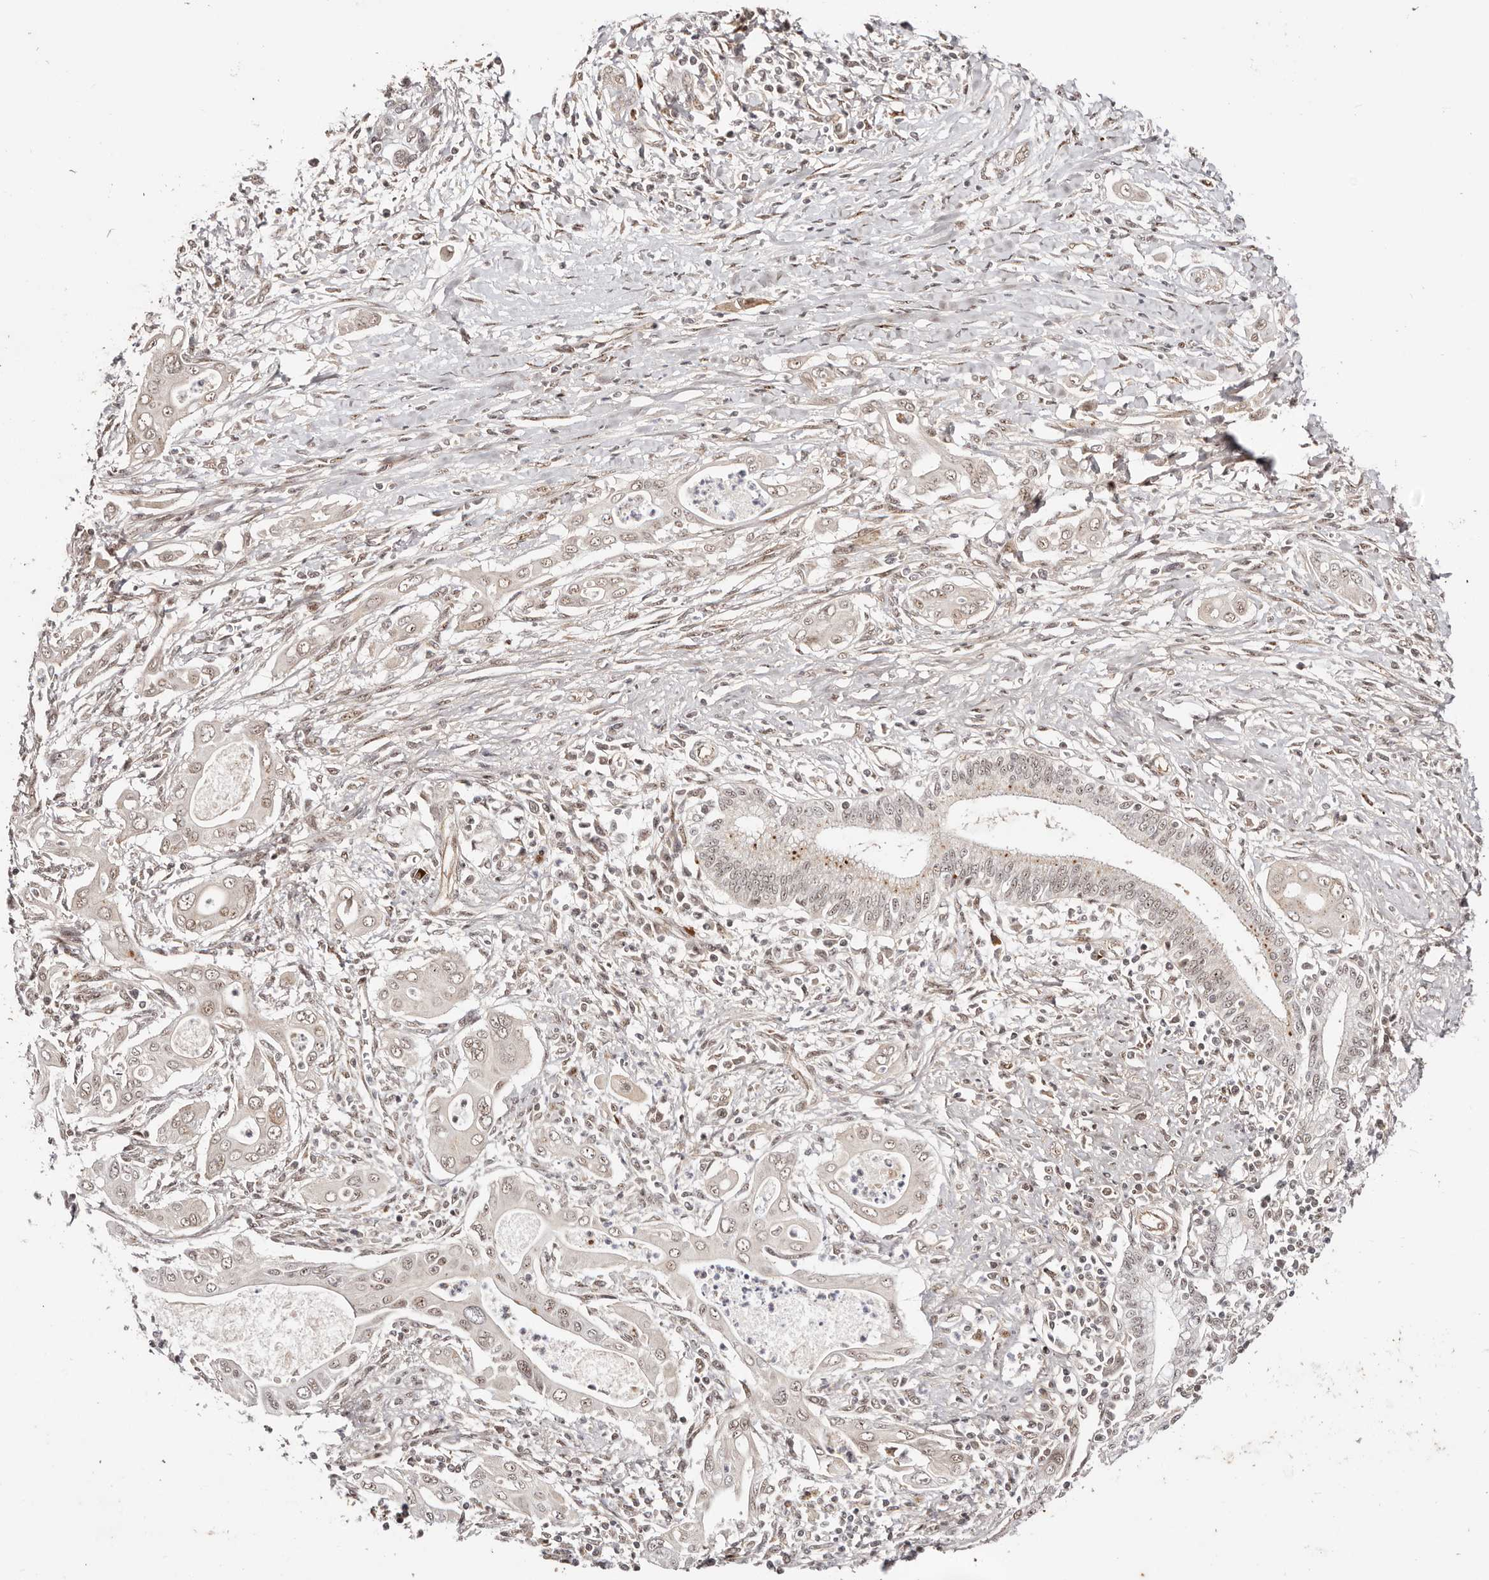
{"staining": {"intensity": "weak", "quantity": ">75%", "location": "nuclear"}, "tissue": "pancreatic cancer", "cell_type": "Tumor cells", "image_type": "cancer", "snomed": [{"axis": "morphology", "description": "Adenocarcinoma, NOS"}, {"axis": "topography", "description": "Pancreas"}], "caption": "Protein staining of pancreatic cancer (adenocarcinoma) tissue reveals weak nuclear staining in about >75% of tumor cells. The protein is shown in brown color, while the nuclei are stained blue.", "gene": "WRN", "patient": {"sex": "male", "age": 58}}